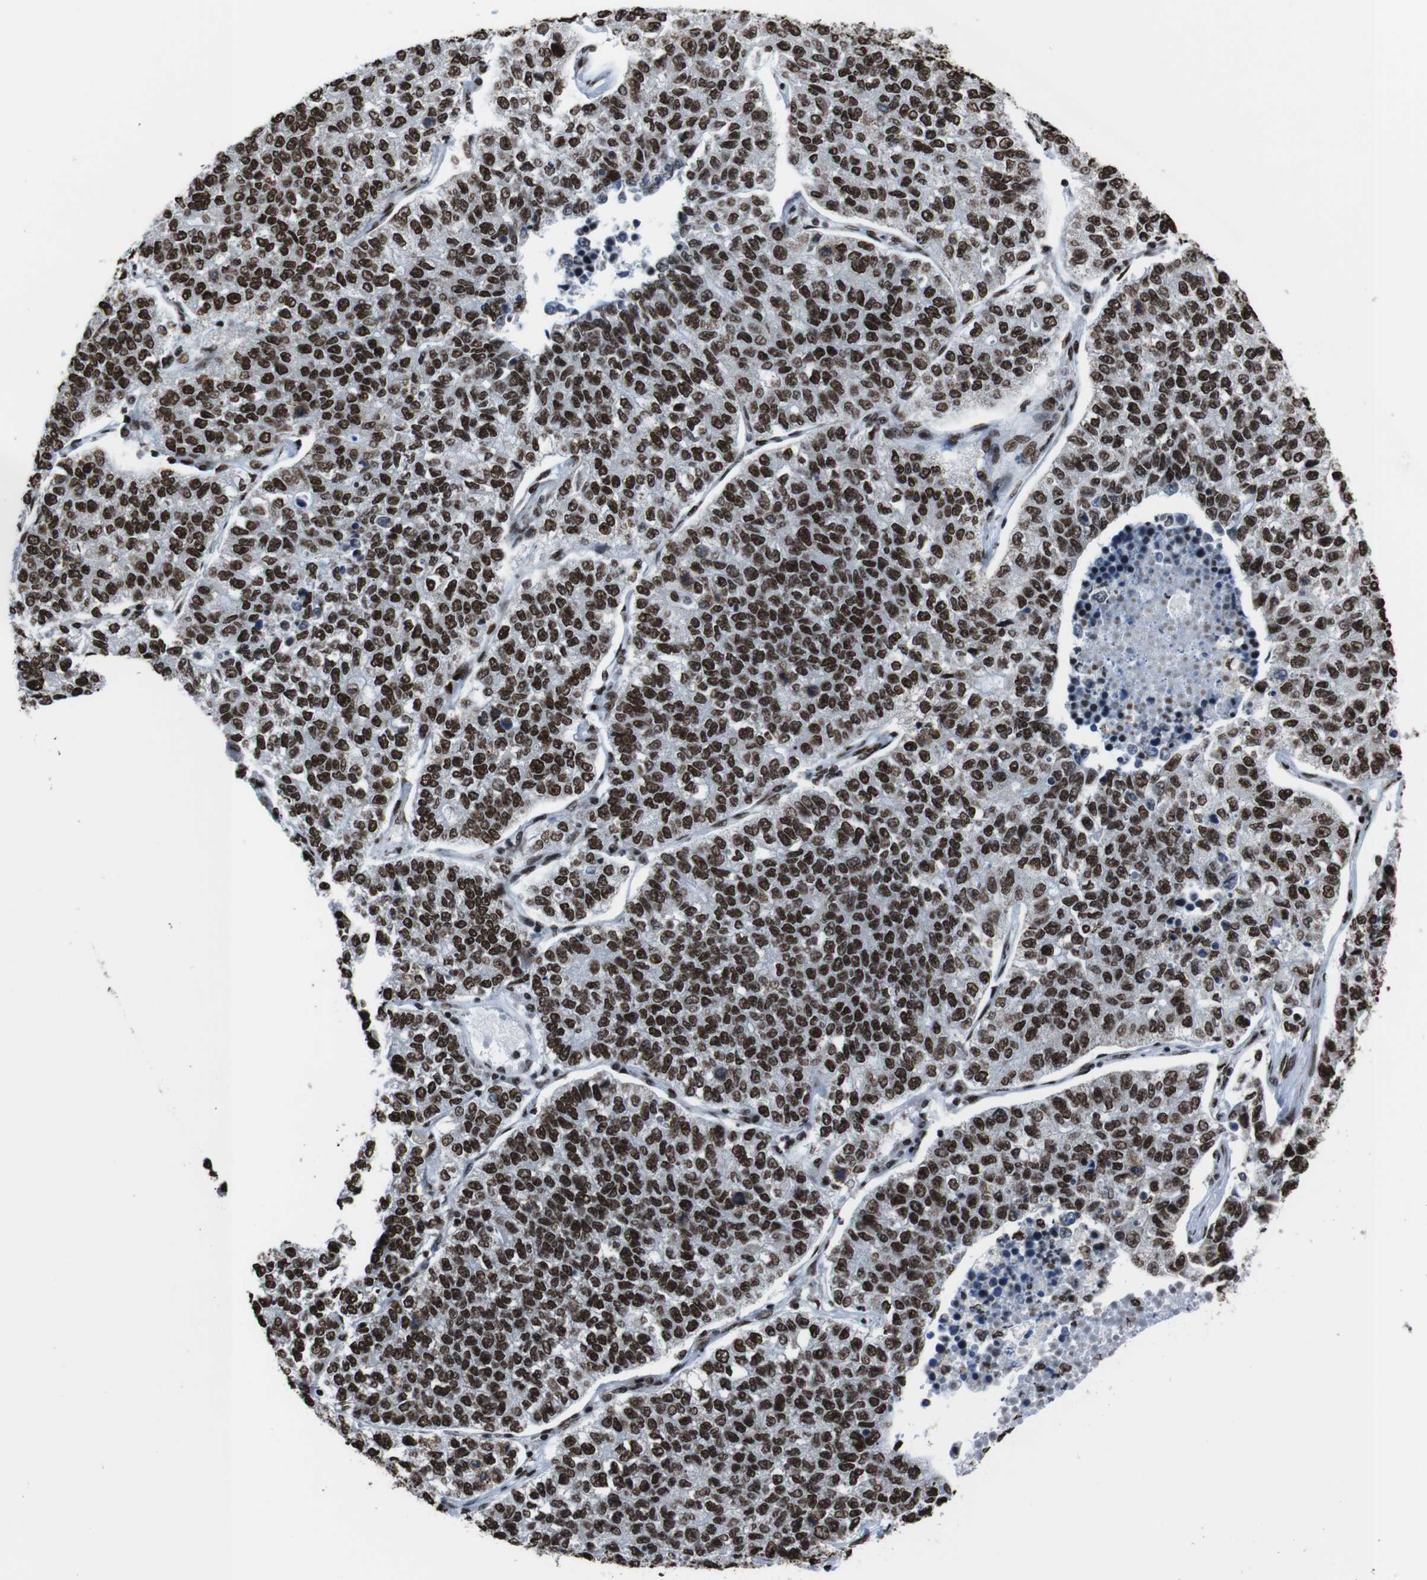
{"staining": {"intensity": "strong", "quantity": ">75%", "location": "nuclear"}, "tissue": "lung cancer", "cell_type": "Tumor cells", "image_type": "cancer", "snomed": [{"axis": "morphology", "description": "Adenocarcinoma, NOS"}, {"axis": "topography", "description": "Lung"}], "caption": "The image displays a brown stain indicating the presence of a protein in the nuclear of tumor cells in adenocarcinoma (lung).", "gene": "ROMO1", "patient": {"sex": "male", "age": 49}}